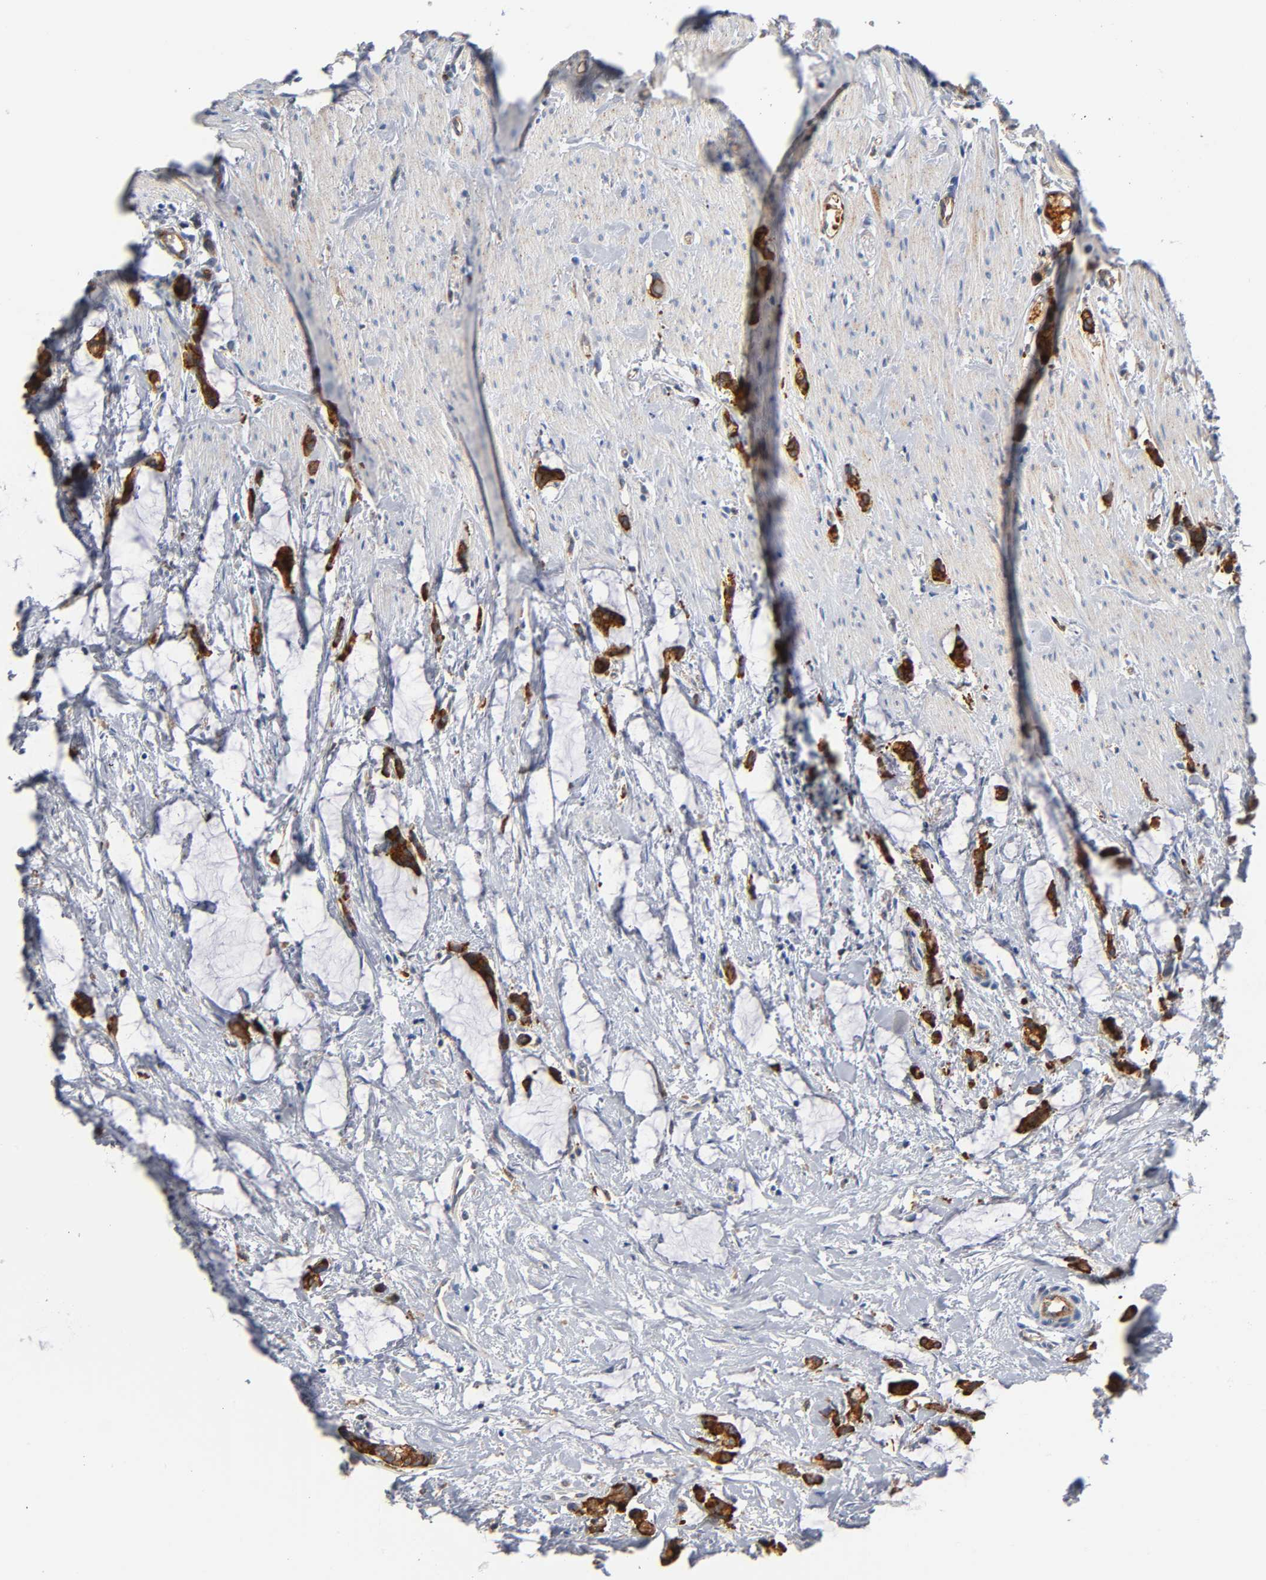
{"staining": {"intensity": "strong", "quantity": ">75%", "location": "cytoplasmic/membranous"}, "tissue": "colorectal cancer", "cell_type": "Tumor cells", "image_type": "cancer", "snomed": [{"axis": "morphology", "description": "Adenocarcinoma, NOS"}, {"axis": "topography", "description": "Colon"}], "caption": "Strong cytoplasmic/membranous protein staining is appreciated in approximately >75% of tumor cells in colorectal cancer.", "gene": "CD2AP", "patient": {"sex": "male", "age": 14}}